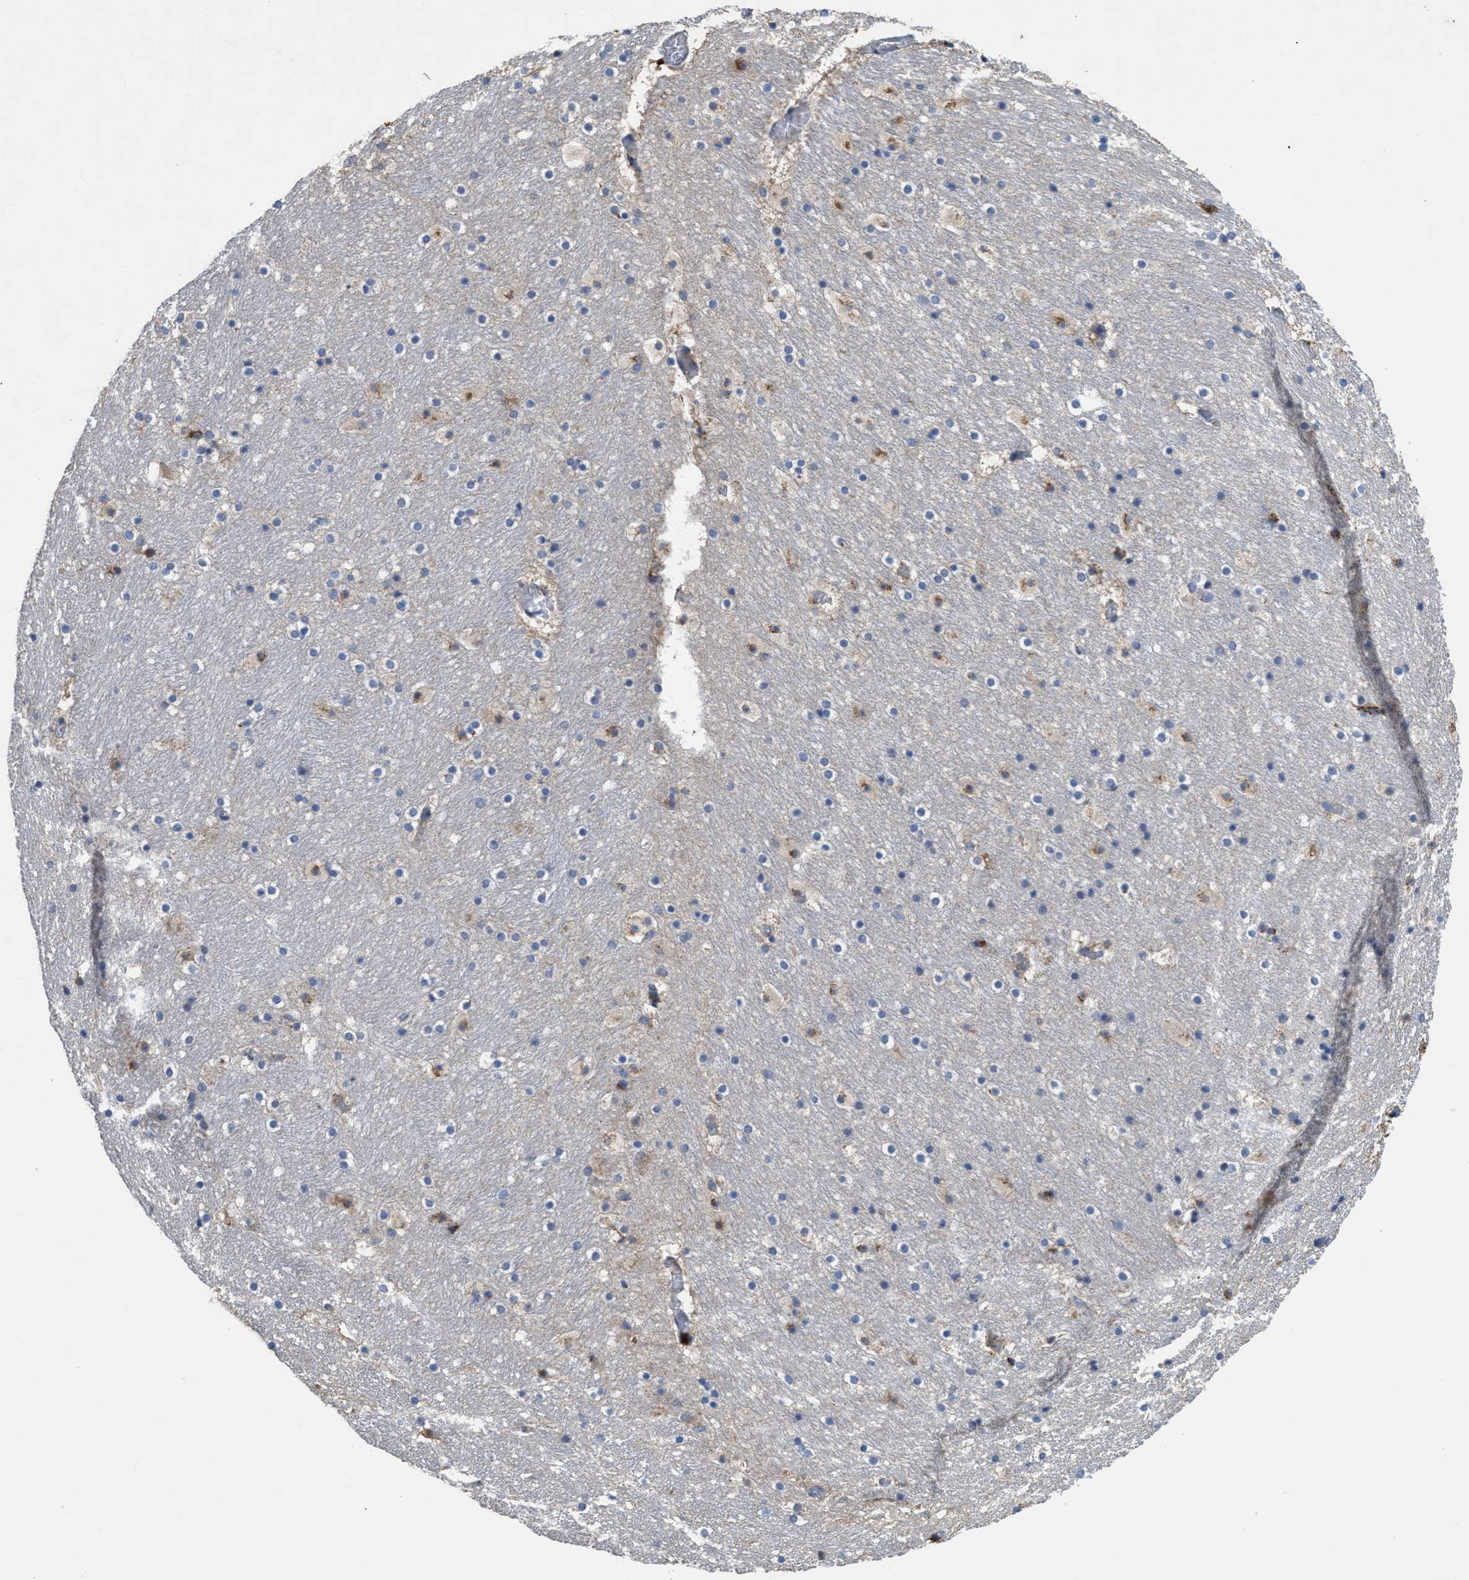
{"staining": {"intensity": "moderate", "quantity": "<25%", "location": "cytoplasmic/membranous"}, "tissue": "hippocampus", "cell_type": "Glial cells", "image_type": "normal", "snomed": [{"axis": "morphology", "description": "Normal tissue, NOS"}, {"axis": "topography", "description": "Hippocampus"}], "caption": "Brown immunohistochemical staining in unremarkable hippocampus displays moderate cytoplasmic/membranous expression in approximately <25% of glial cells.", "gene": "SIK2", "patient": {"sex": "male", "age": 45}}